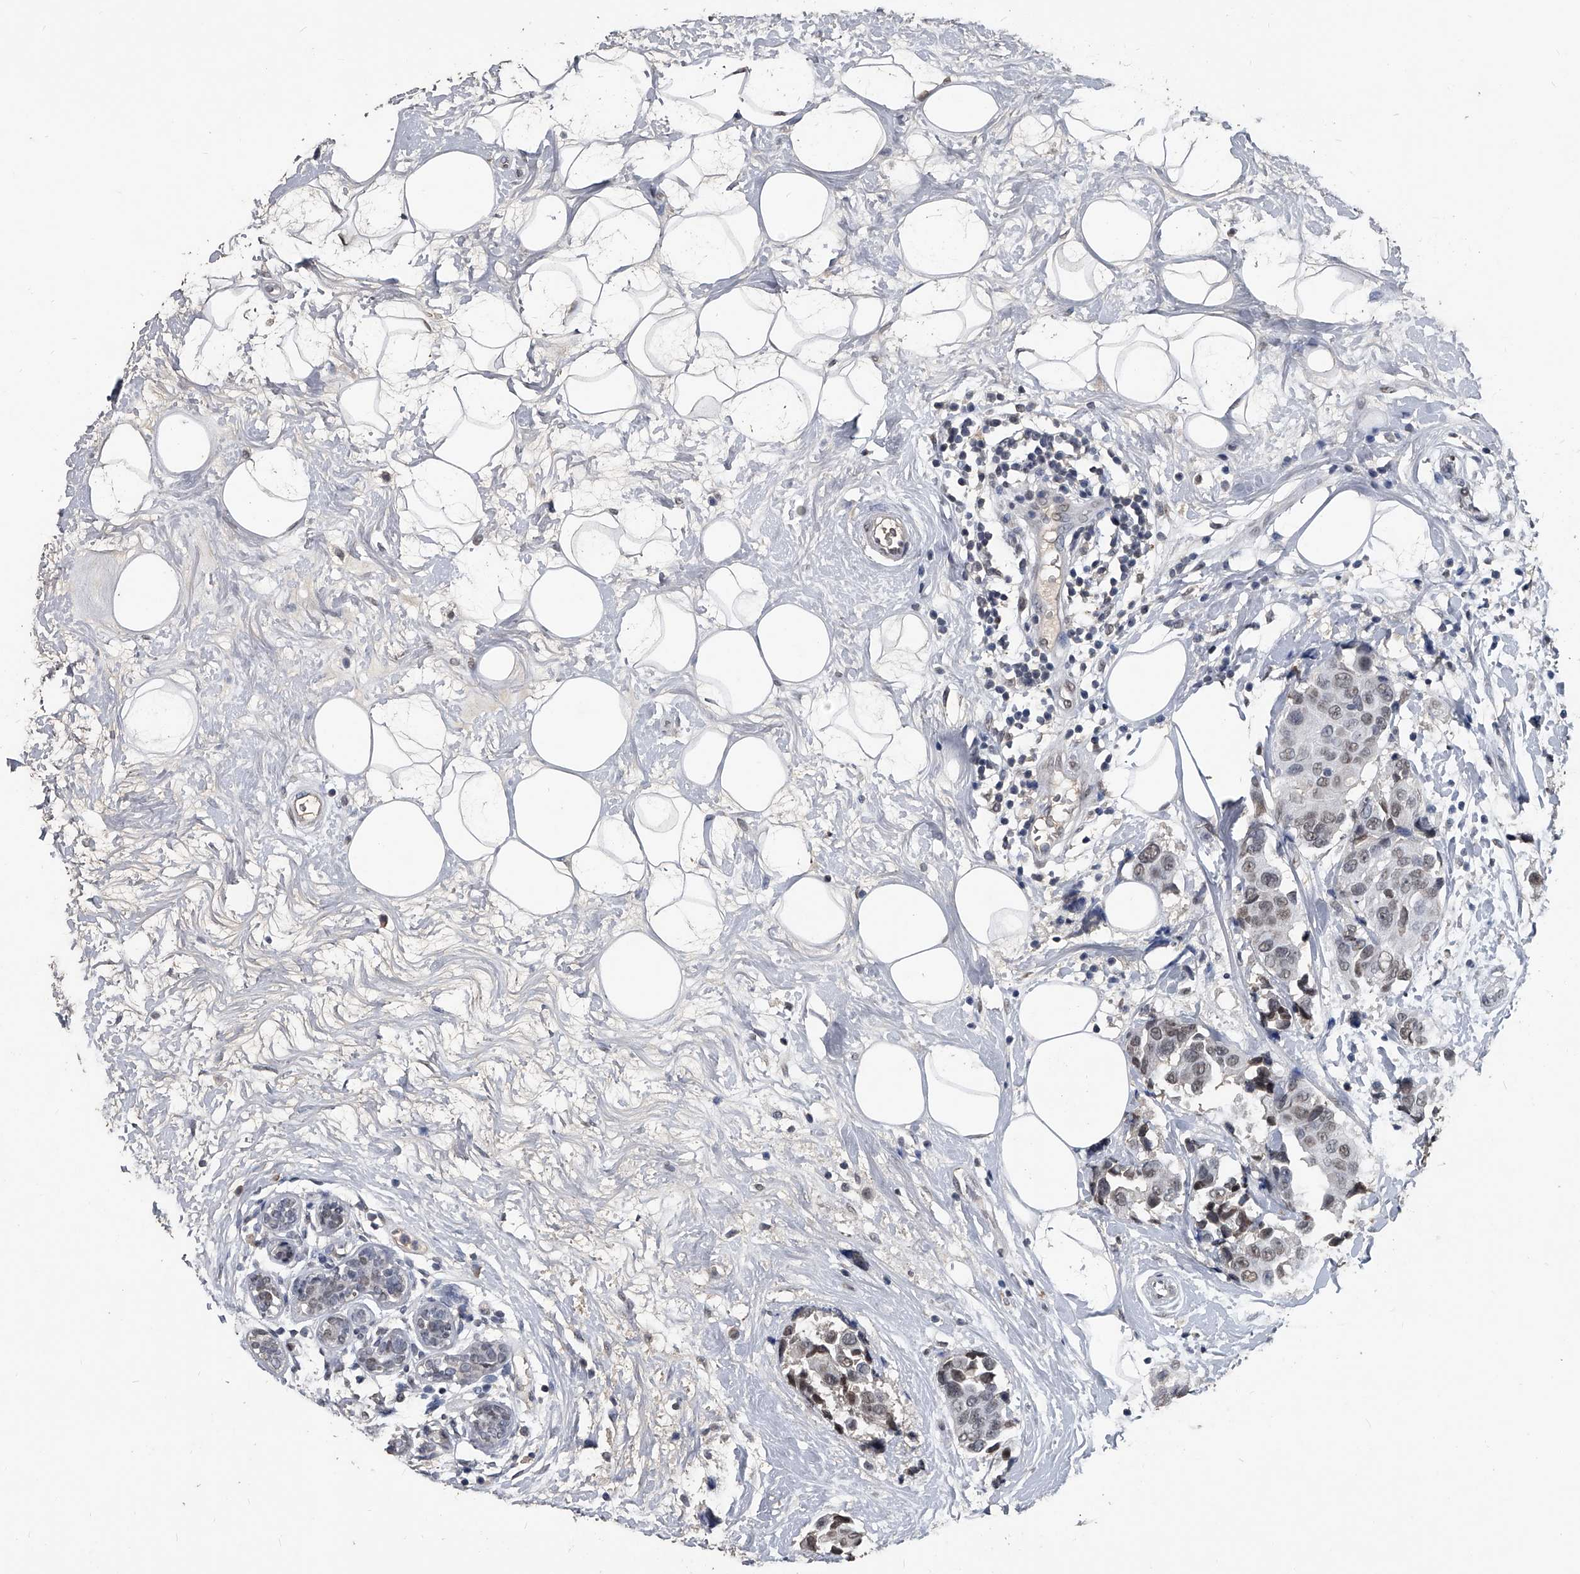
{"staining": {"intensity": "weak", "quantity": "<25%", "location": "nuclear"}, "tissue": "breast cancer", "cell_type": "Tumor cells", "image_type": "cancer", "snomed": [{"axis": "morphology", "description": "Normal tissue, NOS"}, {"axis": "morphology", "description": "Duct carcinoma"}, {"axis": "topography", "description": "Breast"}], "caption": "Histopathology image shows no significant protein staining in tumor cells of intraductal carcinoma (breast).", "gene": "MATR3", "patient": {"sex": "female", "age": 39}}